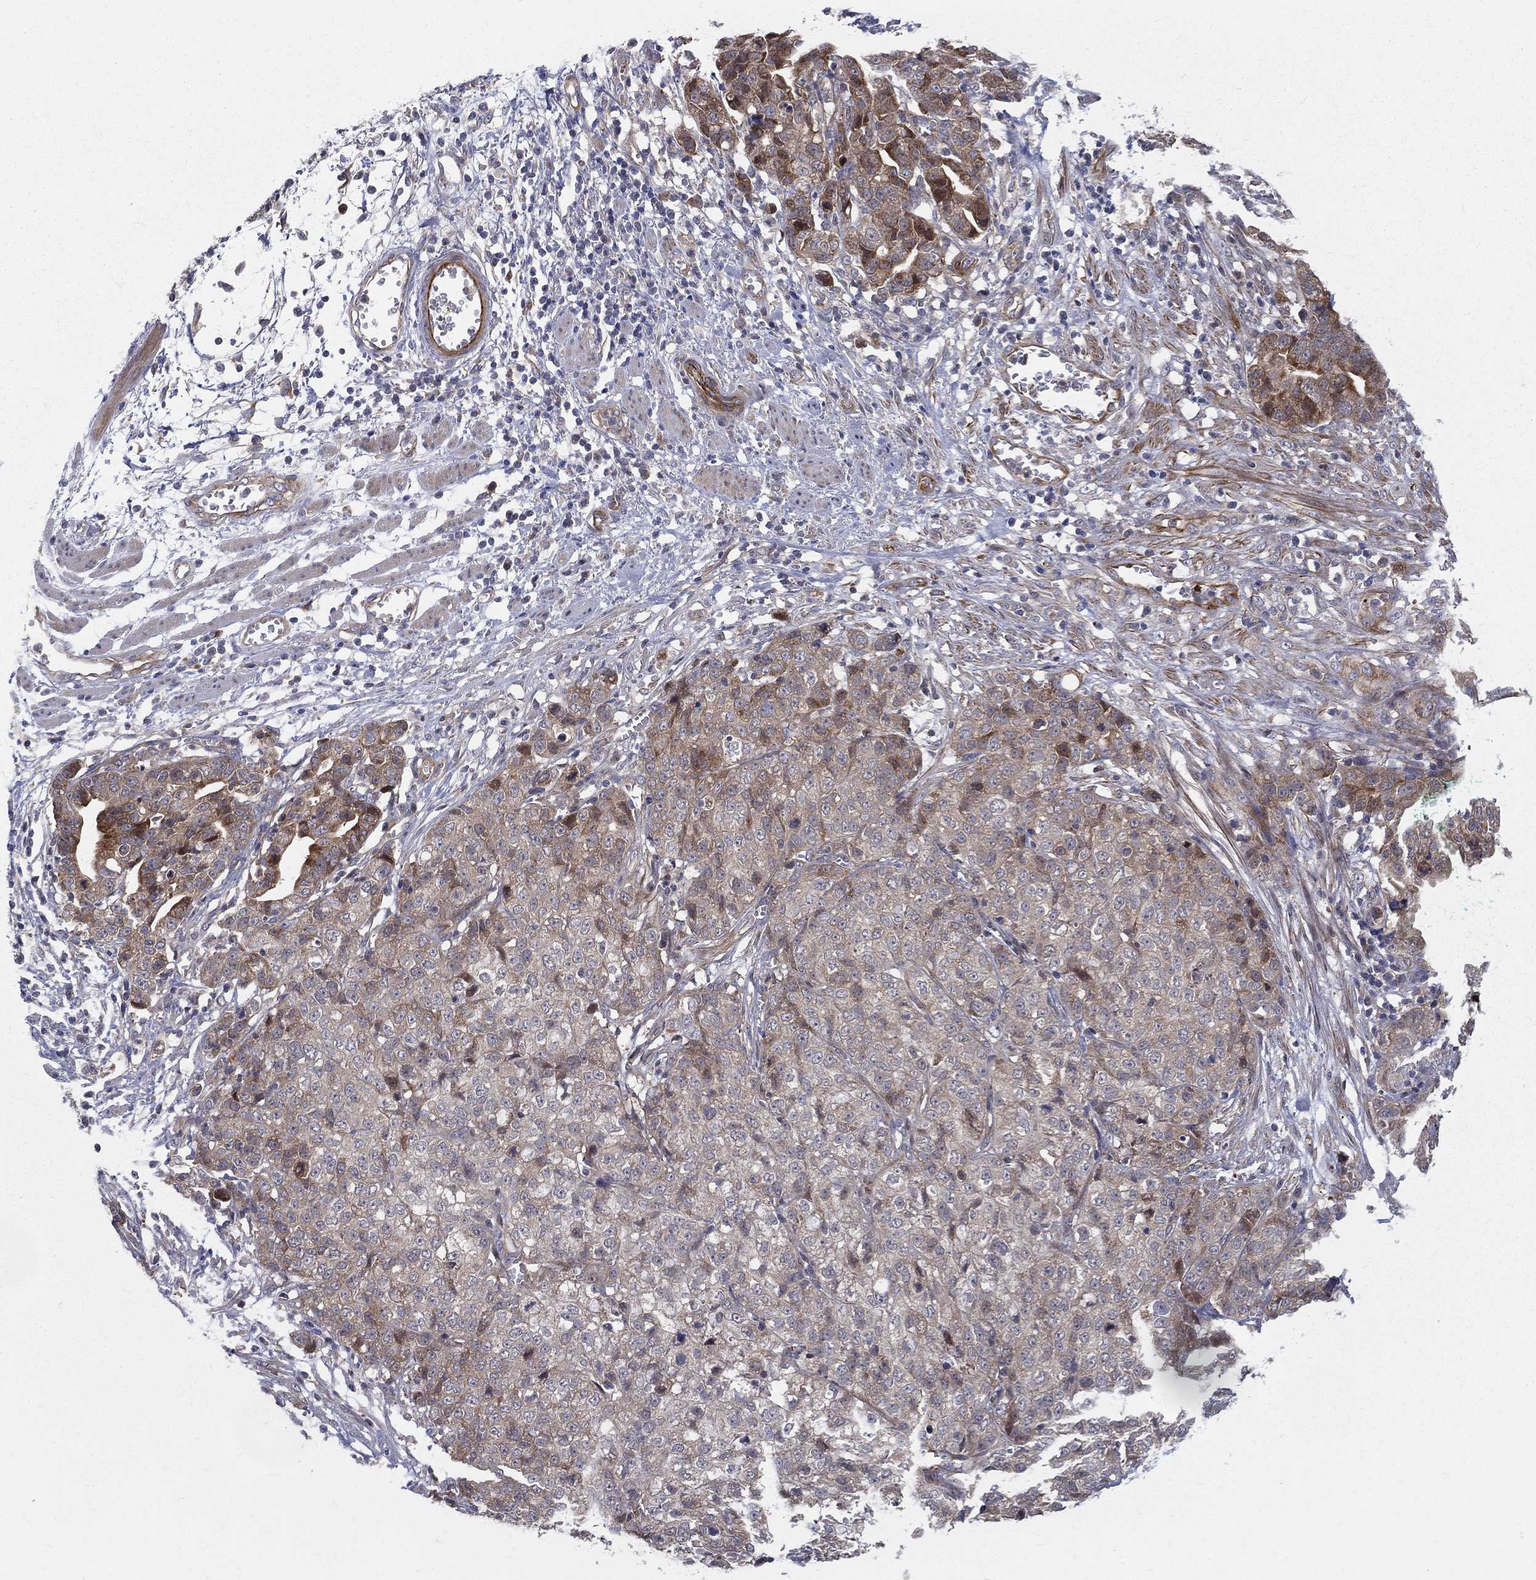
{"staining": {"intensity": "moderate", "quantity": "25%-75%", "location": "cytoplasmic/membranous"}, "tissue": "stomach cancer", "cell_type": "Tumor cells", "image_type": "cancer", "snomed": [{"axis": "morphology", "description": "Adenocarcinoma, NOS"}, {"axis": "topography", "description": "Stomach, upper"}], "caption": "Human stomach cancer (adenocarcinoma) stained for a protein (brown) reveals moderate cytoplasmic/membranous positive positivity in about 25%-75% of tumor cells.", "gene": "POMZP3", "patient": {"sex": "female", "age": 67}}